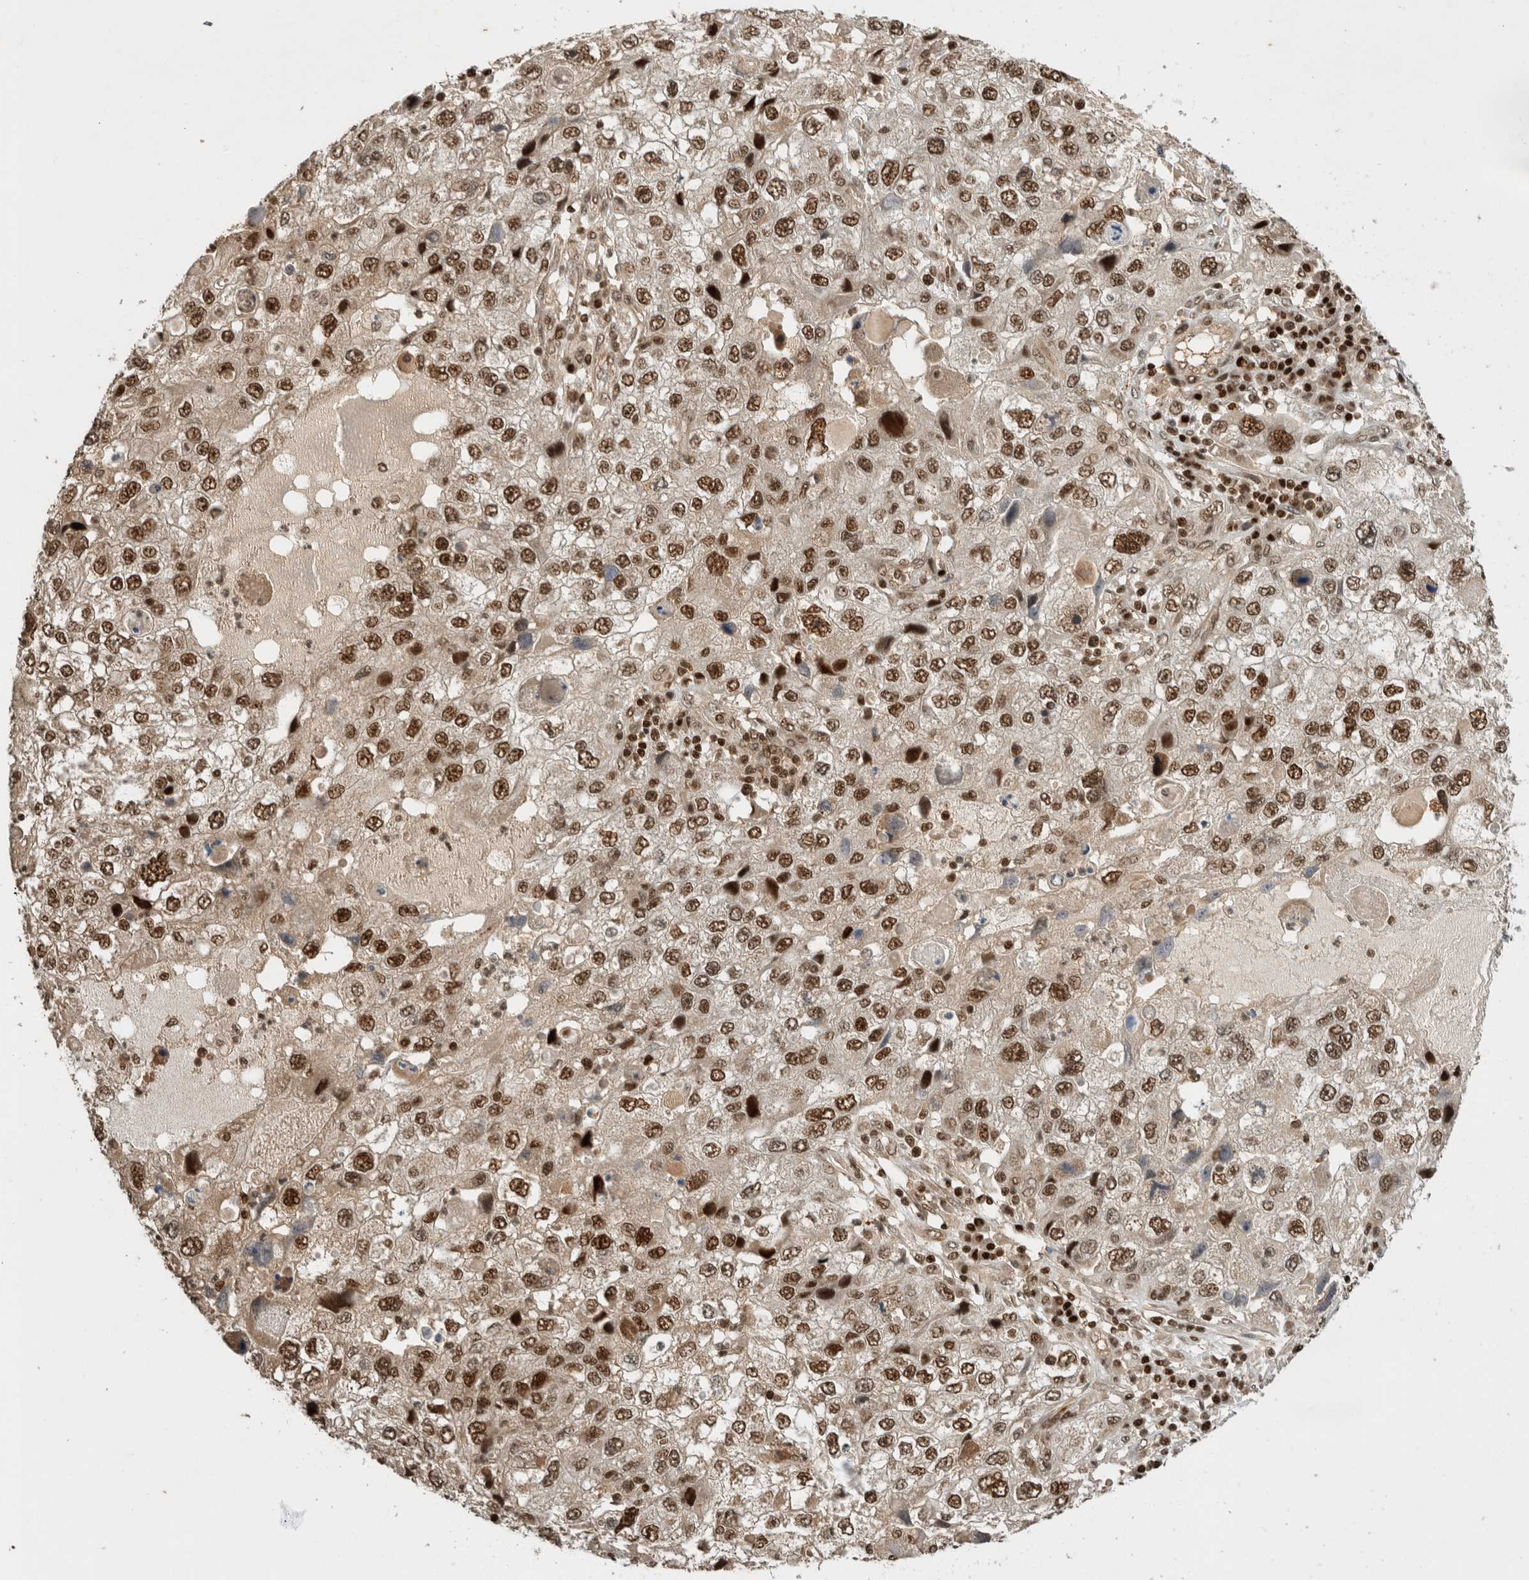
{"staining": {"intensity": "strong", "quantity": "25%-75%", "location": "nuclear"}, "tissue": "endometrial cancer", "cell_type": "Tumor cells", "image_type": "cancer", "snomed": [{"axis": "morphology", "description": "Adenocarcinoma, NOS"}, {"axis": "topography", "description": "Endometrium"}], "caption": "The histopathology image exhibits a brown stain indicating the presence of a protein in the nuclear of tumor cells in endometrial cancer (adenocarcinoma). The staining was performed using DAB (3,3'-diaminobenzidine) to visualize the protein expression in brown, while the nuclei were stained in blue with hematoxylin (Magnification: 20x).", "gene": "SNRNP40", "patient": {"sex": "female", "age": 49}}